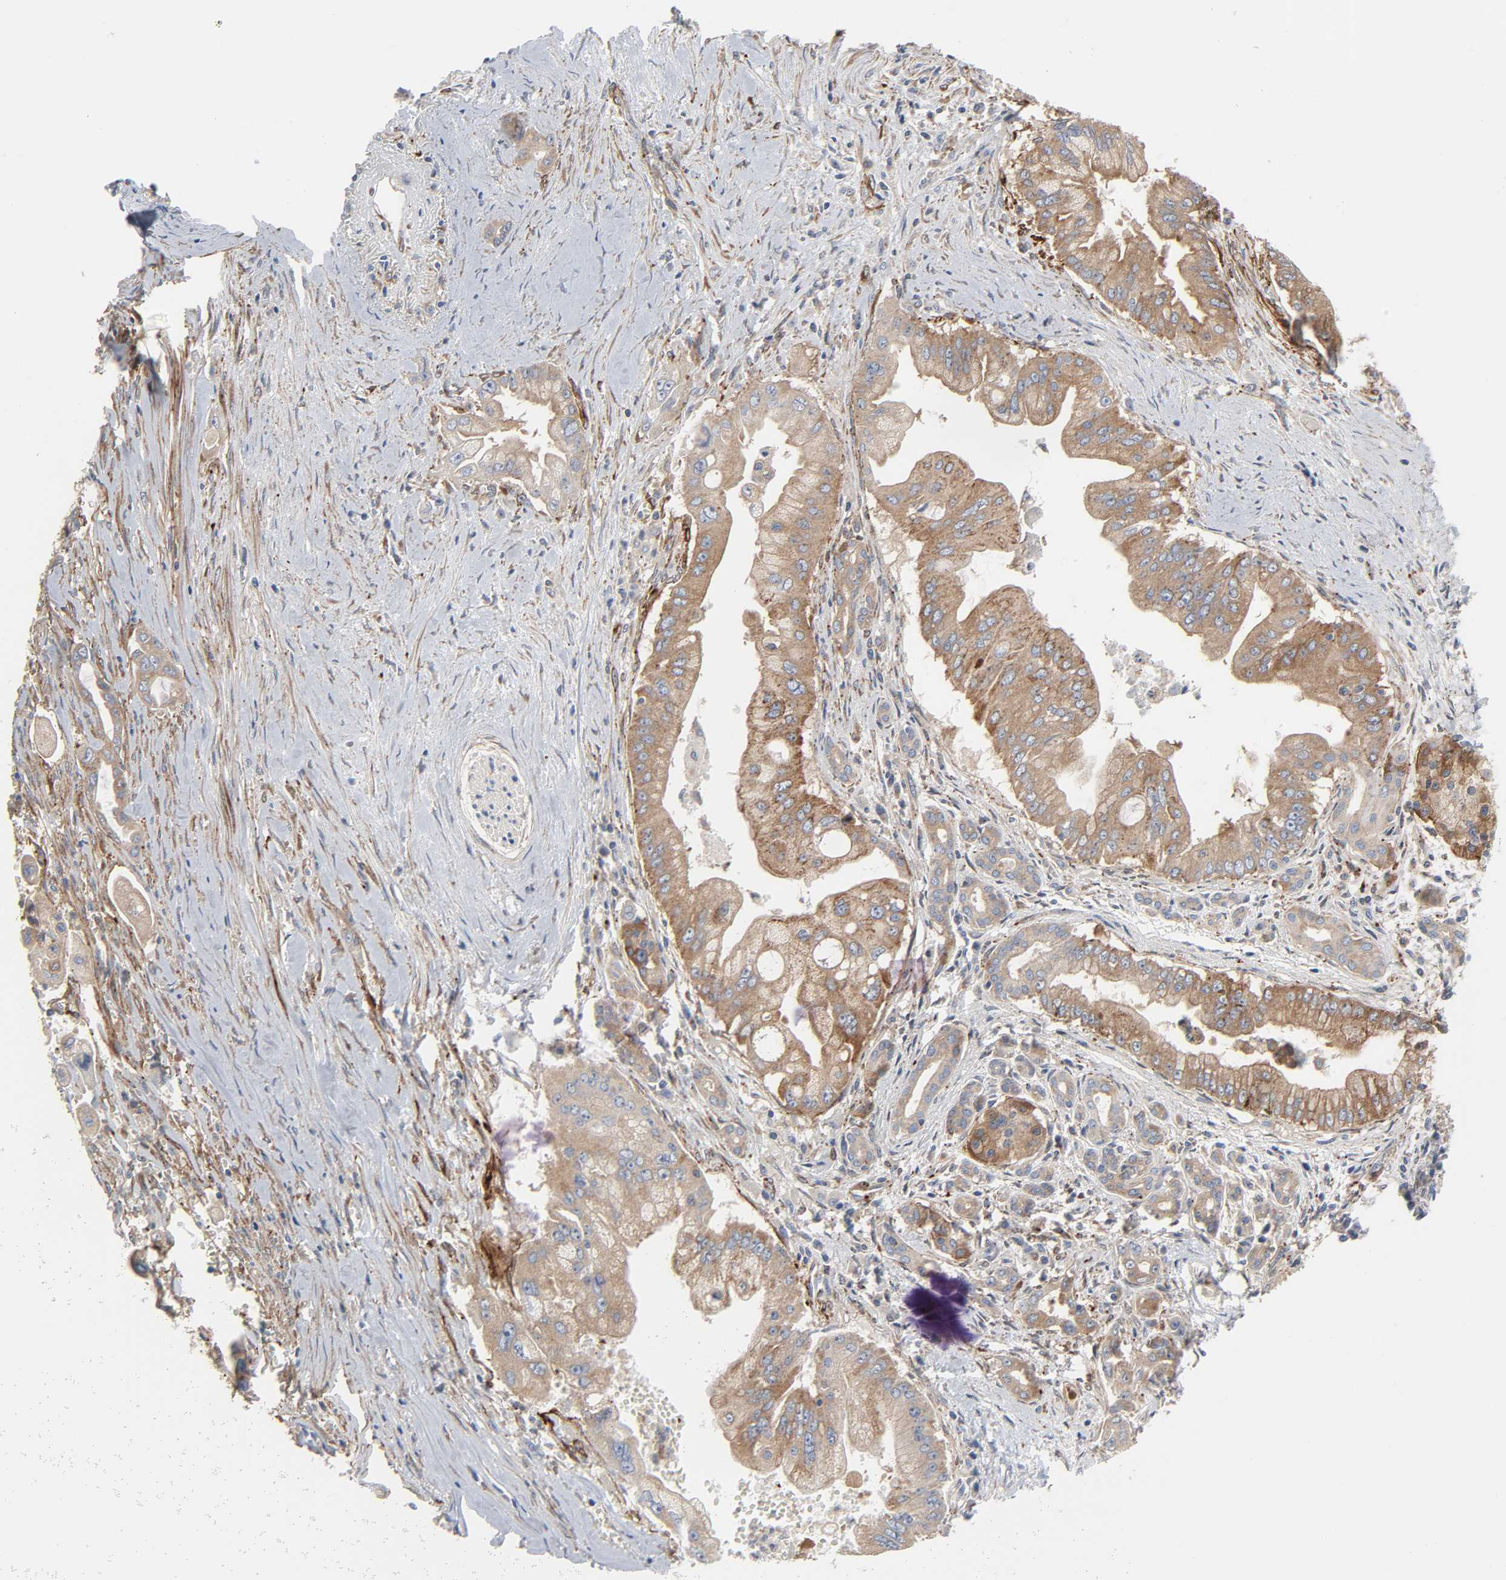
{"staining": {"intensity": "strong", "quantity": ">75%", "location": "cytoplasmic/membranous"}, "tissue": "pancreatic cancer", "cell_type": "Tumor cells", "image_type": "cancer", "snomed": [{"axis": "morphology", "description": "Adenocarcinoma, NOS"}, {"axis": "topography", "description": "Pancreas"}], "caption": "There is high levels of strong cytoplasmic/membranous expression in tumor cells of adenocarcinoma (pancreatic), as demonstrated by immunohistochemical staining (brown color).", "gene": "ARHGAP1", "patient": {"sex": "male", "age": 59}}